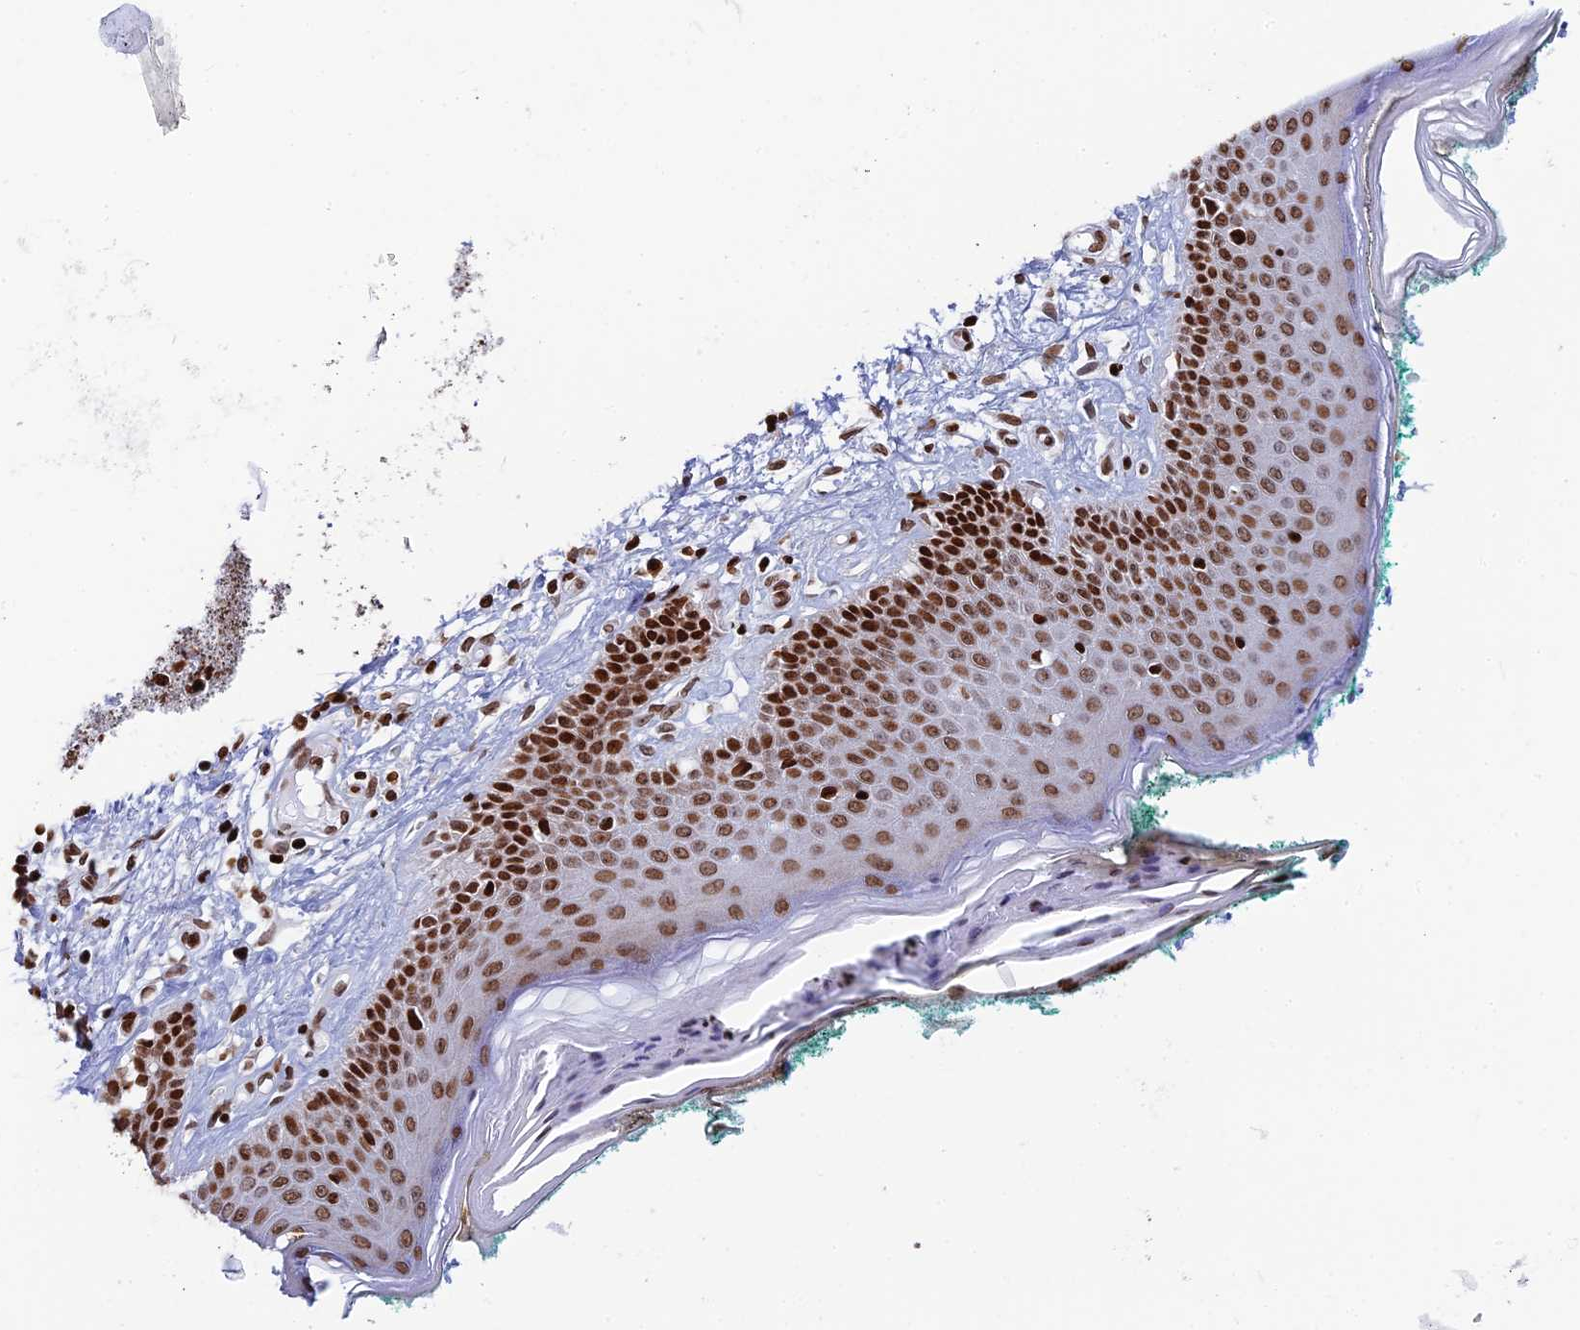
{"staining": {"intensity": "moderate", "quantity": ">75%", "location": "nuclear"}, "tissue": "skin", "cell_type": "Fibroblasts", "image_type": "normal", "snomed": [{"axis": "morphology", "description": "Normal tissue, NOS"}, {"axis": "morphology", "description": "Malignant melanoma, NOS"}, {"axis": "topography", "description": "Skin"}], "caption": "Immunohistochemical staining of benign human skin shows >75% levels of moderate nuclear protein expression in about >75% of fibroblasts. (IHC, brightfield microscopy, high magnification).", "gene": "RPAP1", "patient": {"sex": "male", "age": 62}}